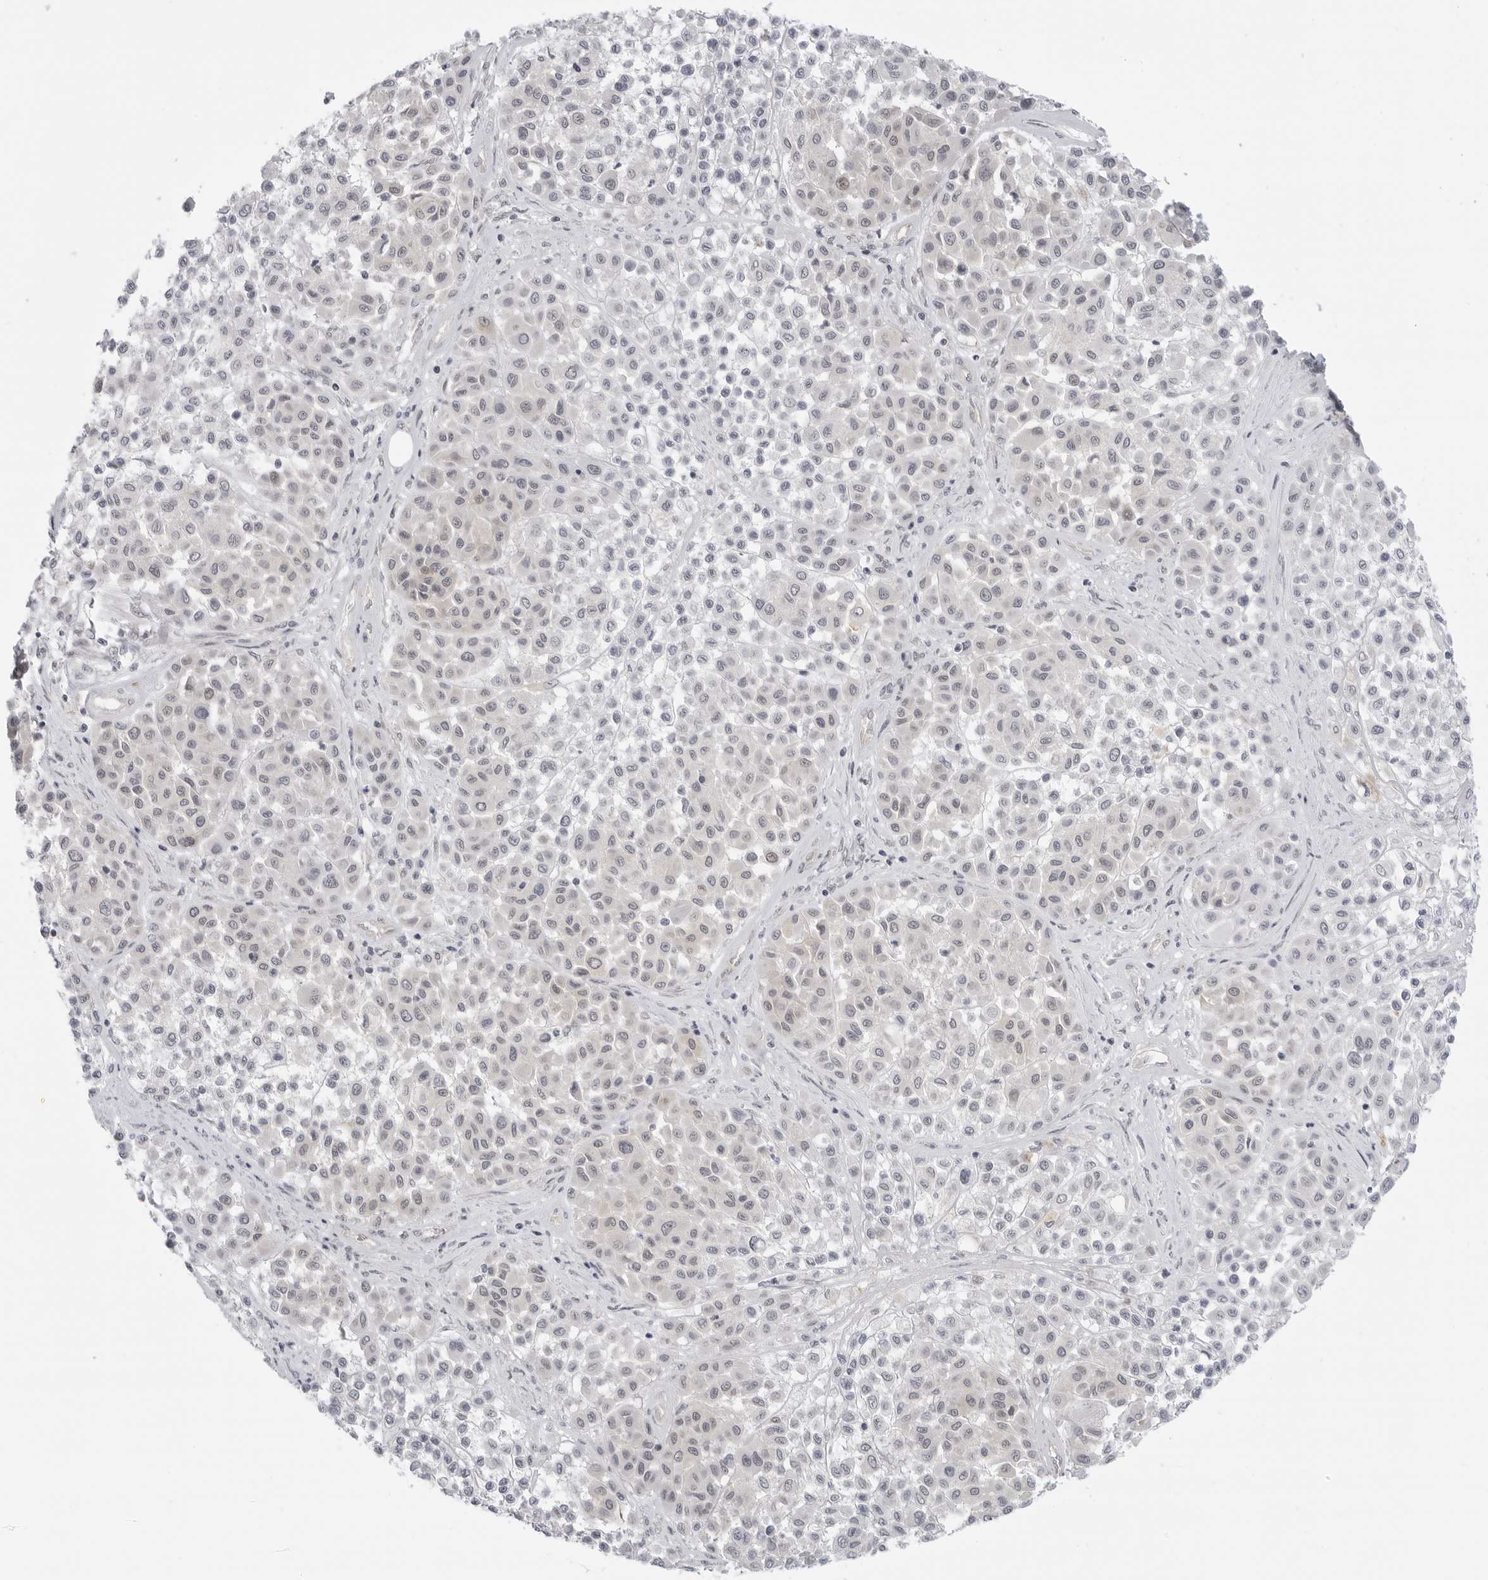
{"staining": {"intensity": "negative", "quantity": "none", "location": "none"}, "tissue": "melanoma", "cell_type": "Tumor cells", "image_type": "cancer", "snomed": [{"axis": "morphology", "description": "Malignant melanoma, Metastatic site"}, {"axis": "topography", "description": "Soft tissue"}], "caption": "IHC of melanoma reveals no staining in tumor cells. (DAB (3,3'-diaminobenzidine) immunohistochemistry with hematoxylin counter stain).", "gene": "CEP295NL", "patient": {"sex": "male", "age": 41}}